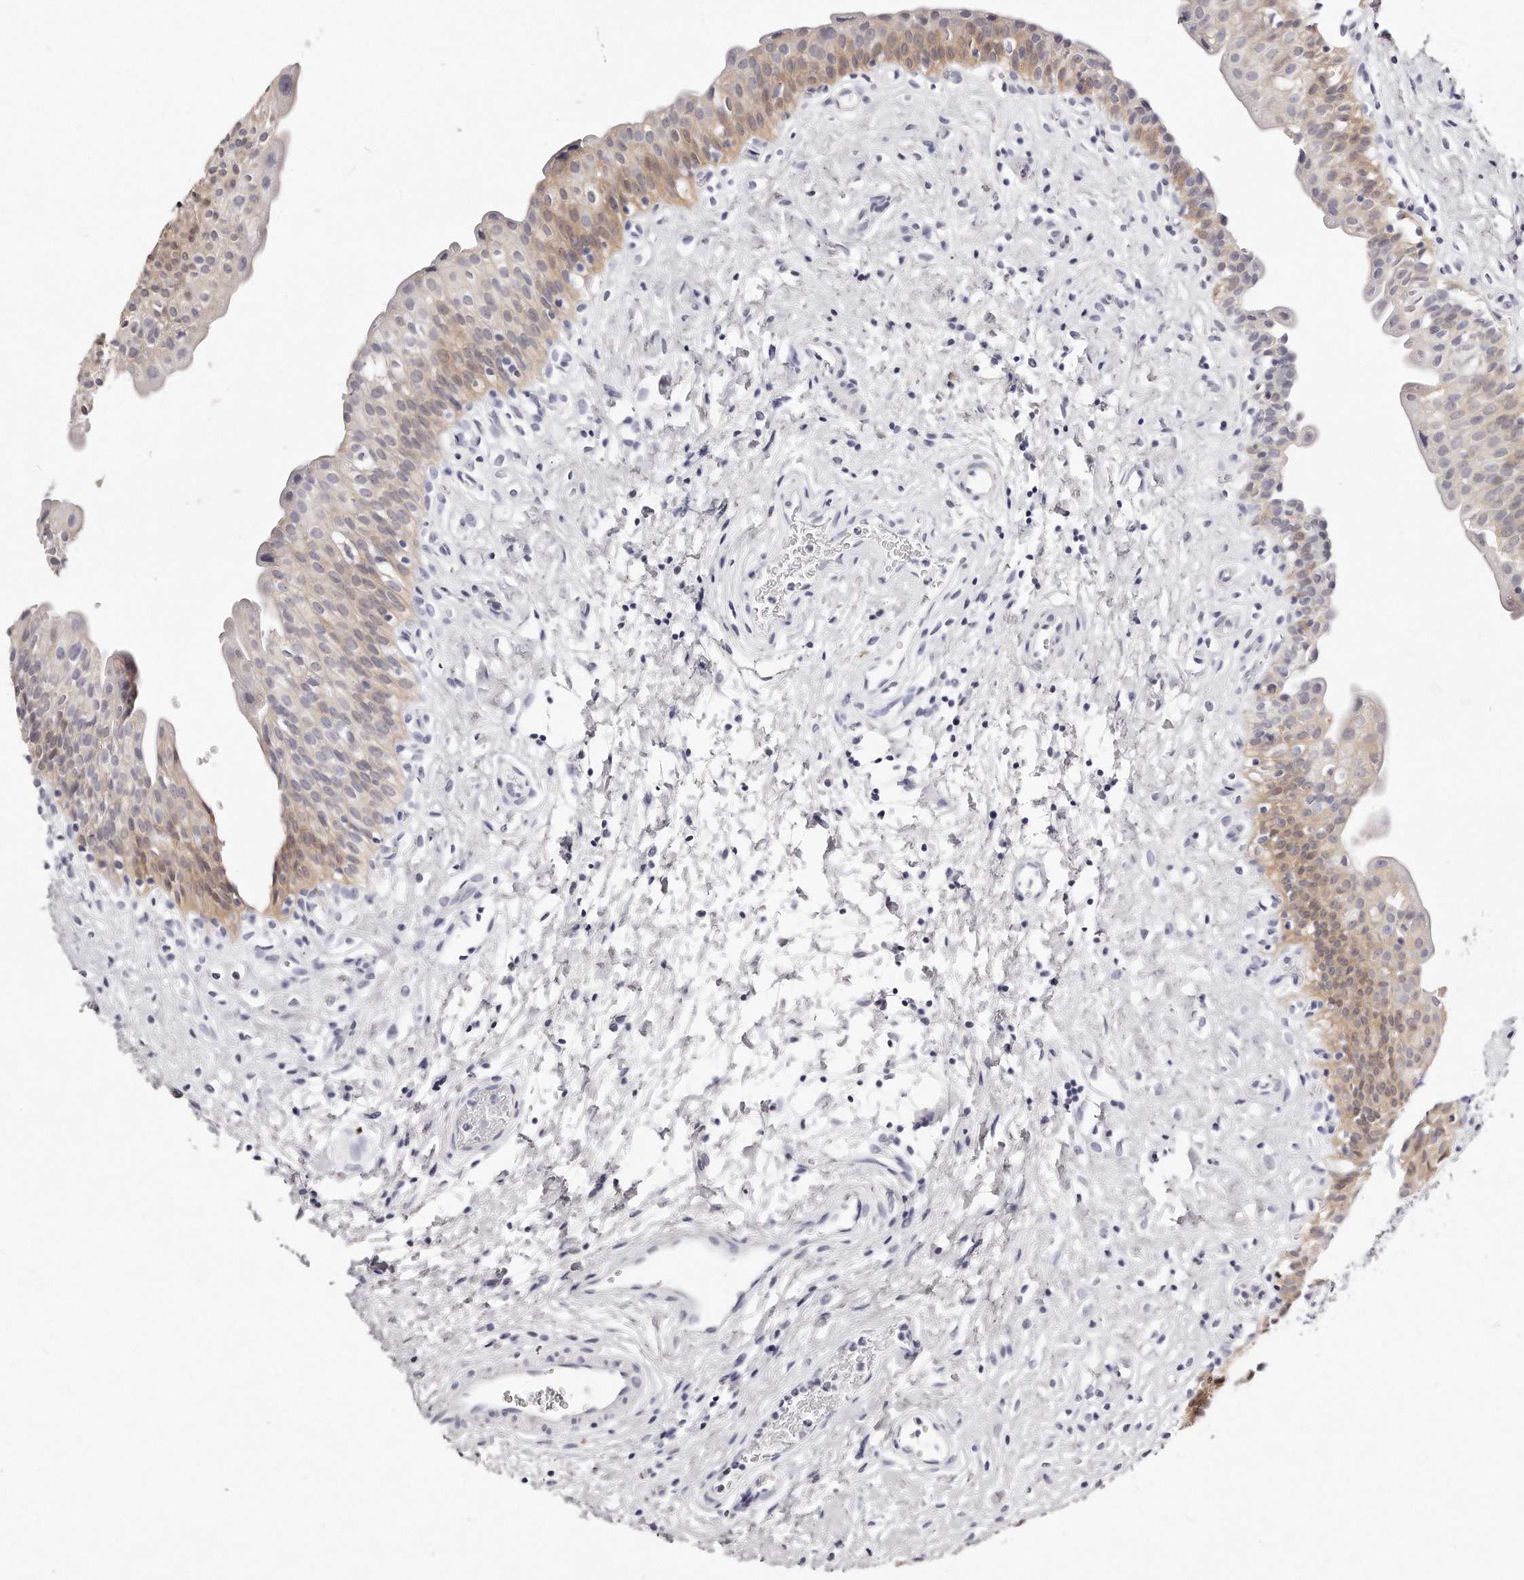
{"staining": {"intensity": "weak", "quantity": "<25%", "location": "cytoplasmic/membranous"}, "tissue": "urinary bladder", "cell_type": "Urothelial cells", "image_type": "normal", "snomed": [{"axis": "morphology", "description": "Normal tissue, NOS"}, {"axis": "topography", "description": "Urinary bladder"}], "caption": "Human urinary bladder stained for a protein using immunohistochemistry reveals no expression in urothelial cells.", "gene": "GDA", "patient": {"sex": "male", "age": 51}}